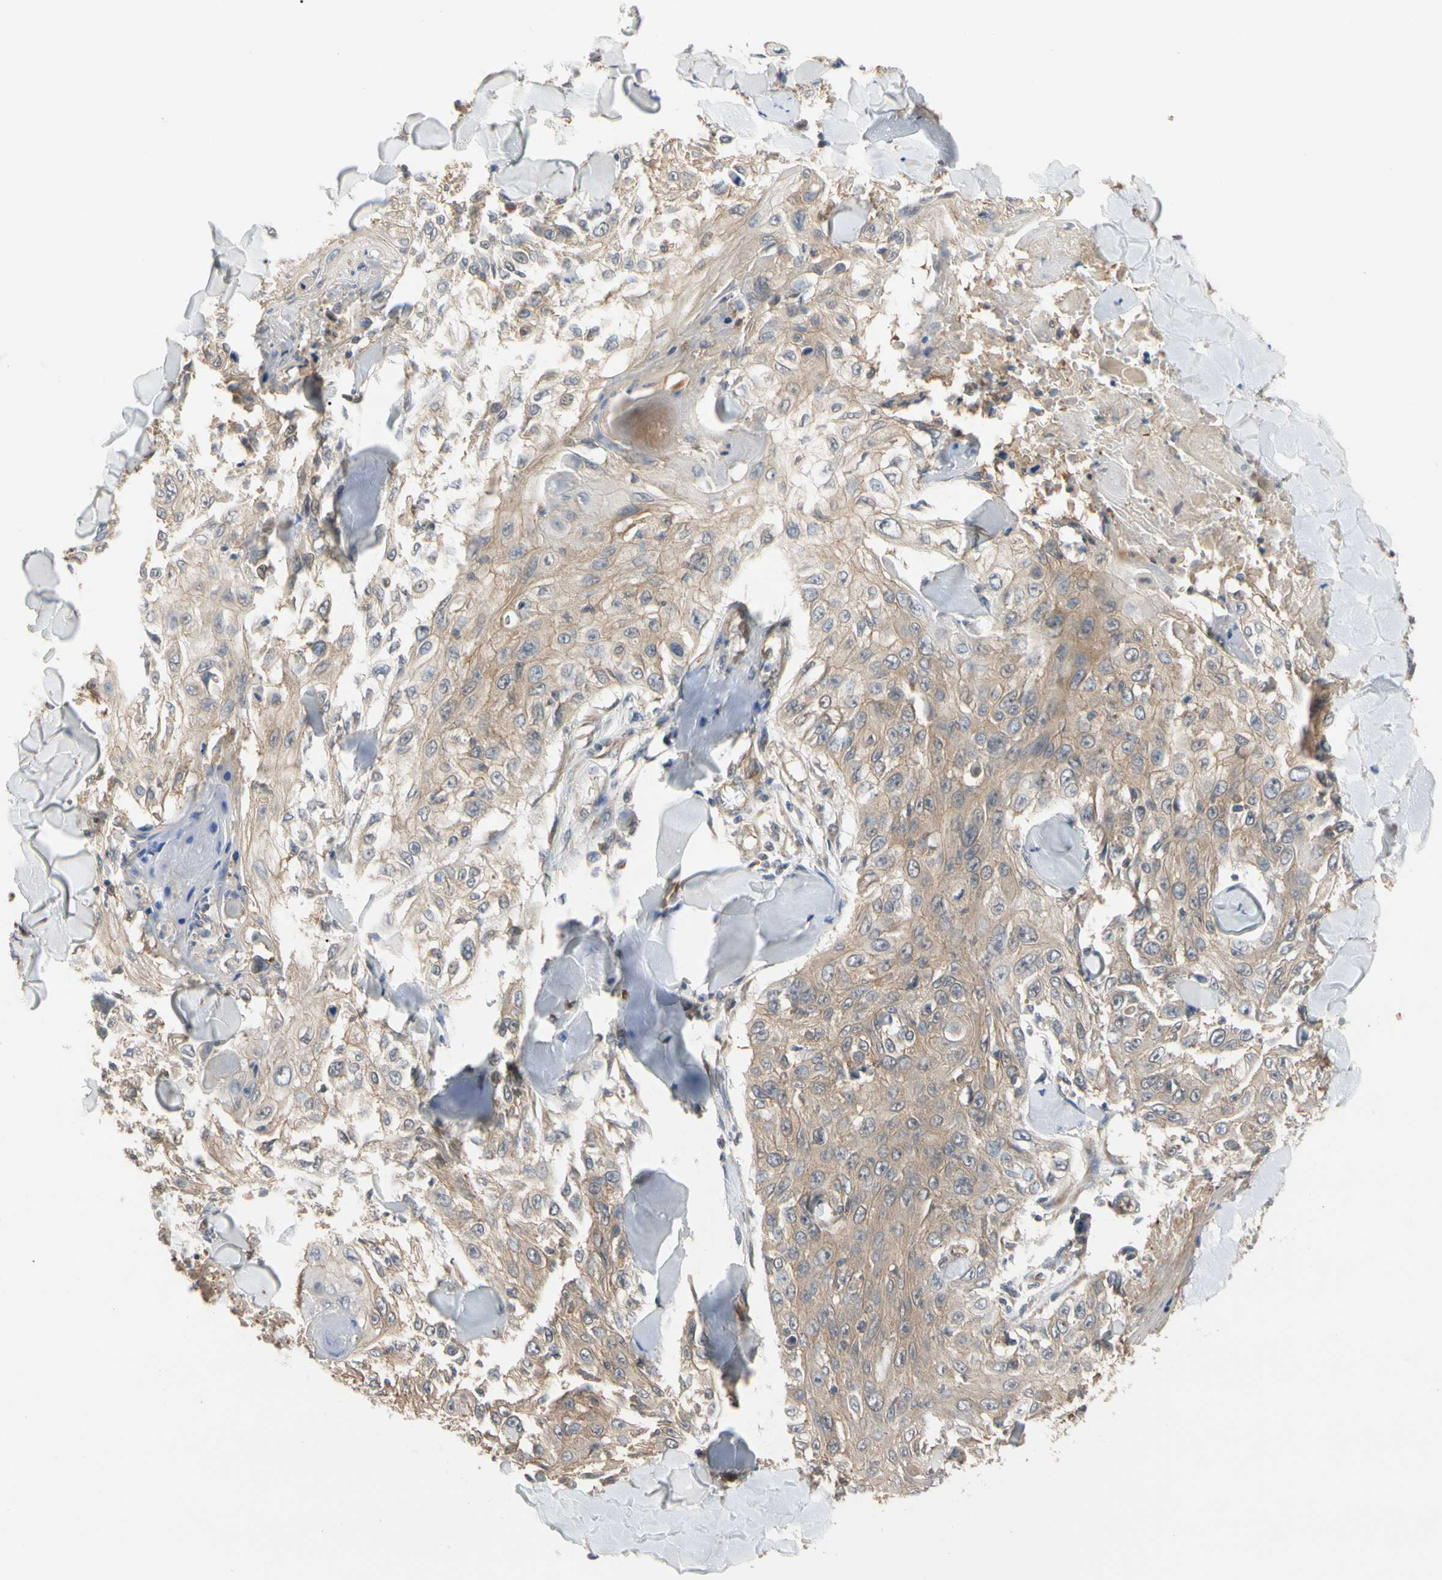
{"staining": {"intensity": "moderate", "quantity": ">75%", "location": "cytoplasmic/membranous"}, "tissue": "skin cancer", "cell_type": "Tumor cells", "image_type": "cancer", "snomed": [{"axis": "morphology", "description": "Squamous cell carcinoma, NOS"}, {"axis": "topography", "description": "Skin"}], "caption": "Approximately >75% of tumor cells in skin squamous cell carcinoma display moderate cytoplasmic/membranous protein expression as visualized by brown immunohistochemical staining.", "gene": "DPP8", "patient": {"sex": "male", "age": 86}}